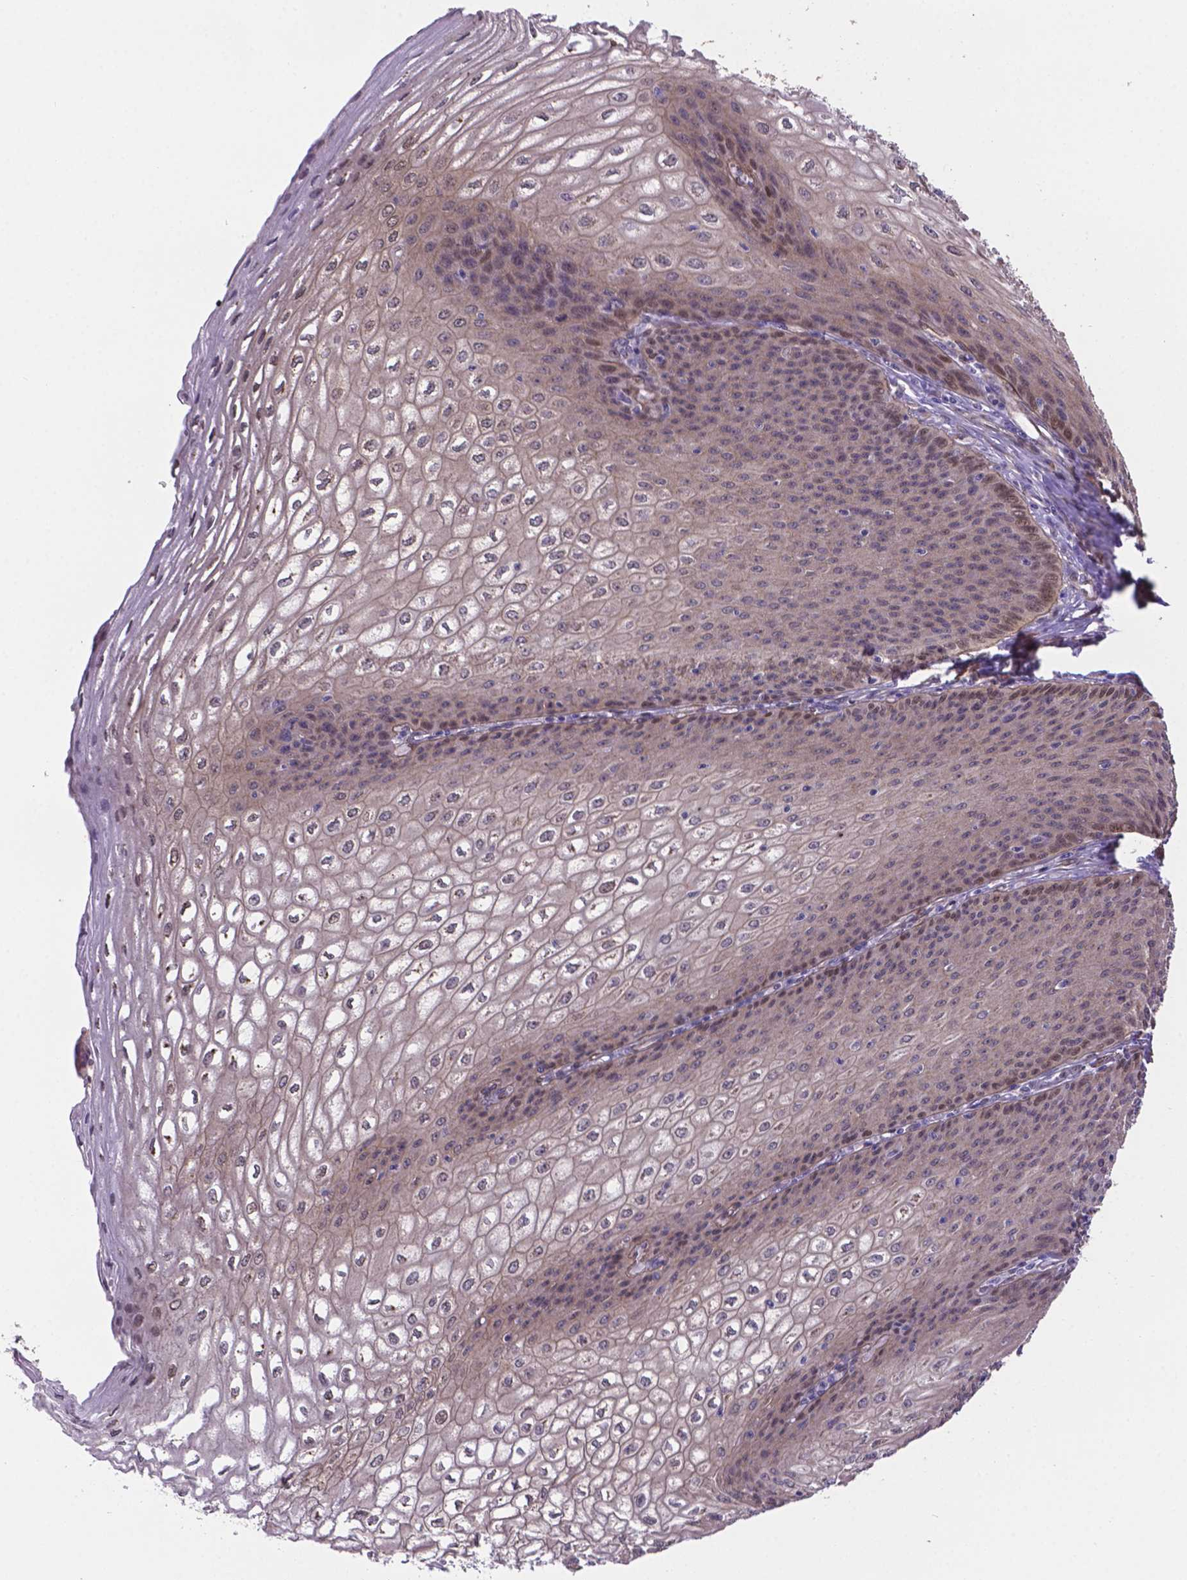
{"staining": {"intensity": "moderate", "quantity": "<25%", "location": "cytoplasmic/membranous"}, "tissue": "esophagus", "cell_type": "Squamous epithelial cells", "image_type": "normal", "snomed": [{"axis": "morphology", "description": "Normal tissue, NOS"}, {"axis": "topography", "description": "Esophagus"}], "caption": "DAB (3,3'-diaminobenzidine) immunohistochemical staining of normal esophagus shows moderate cytoplasmic/membranous protein staining in about <25% of squamous epithelial cells. (IHC, brightfield microscopy, high magnification).", "gene": "YAP1", "patient": {"sex": "male", "age": 58}}